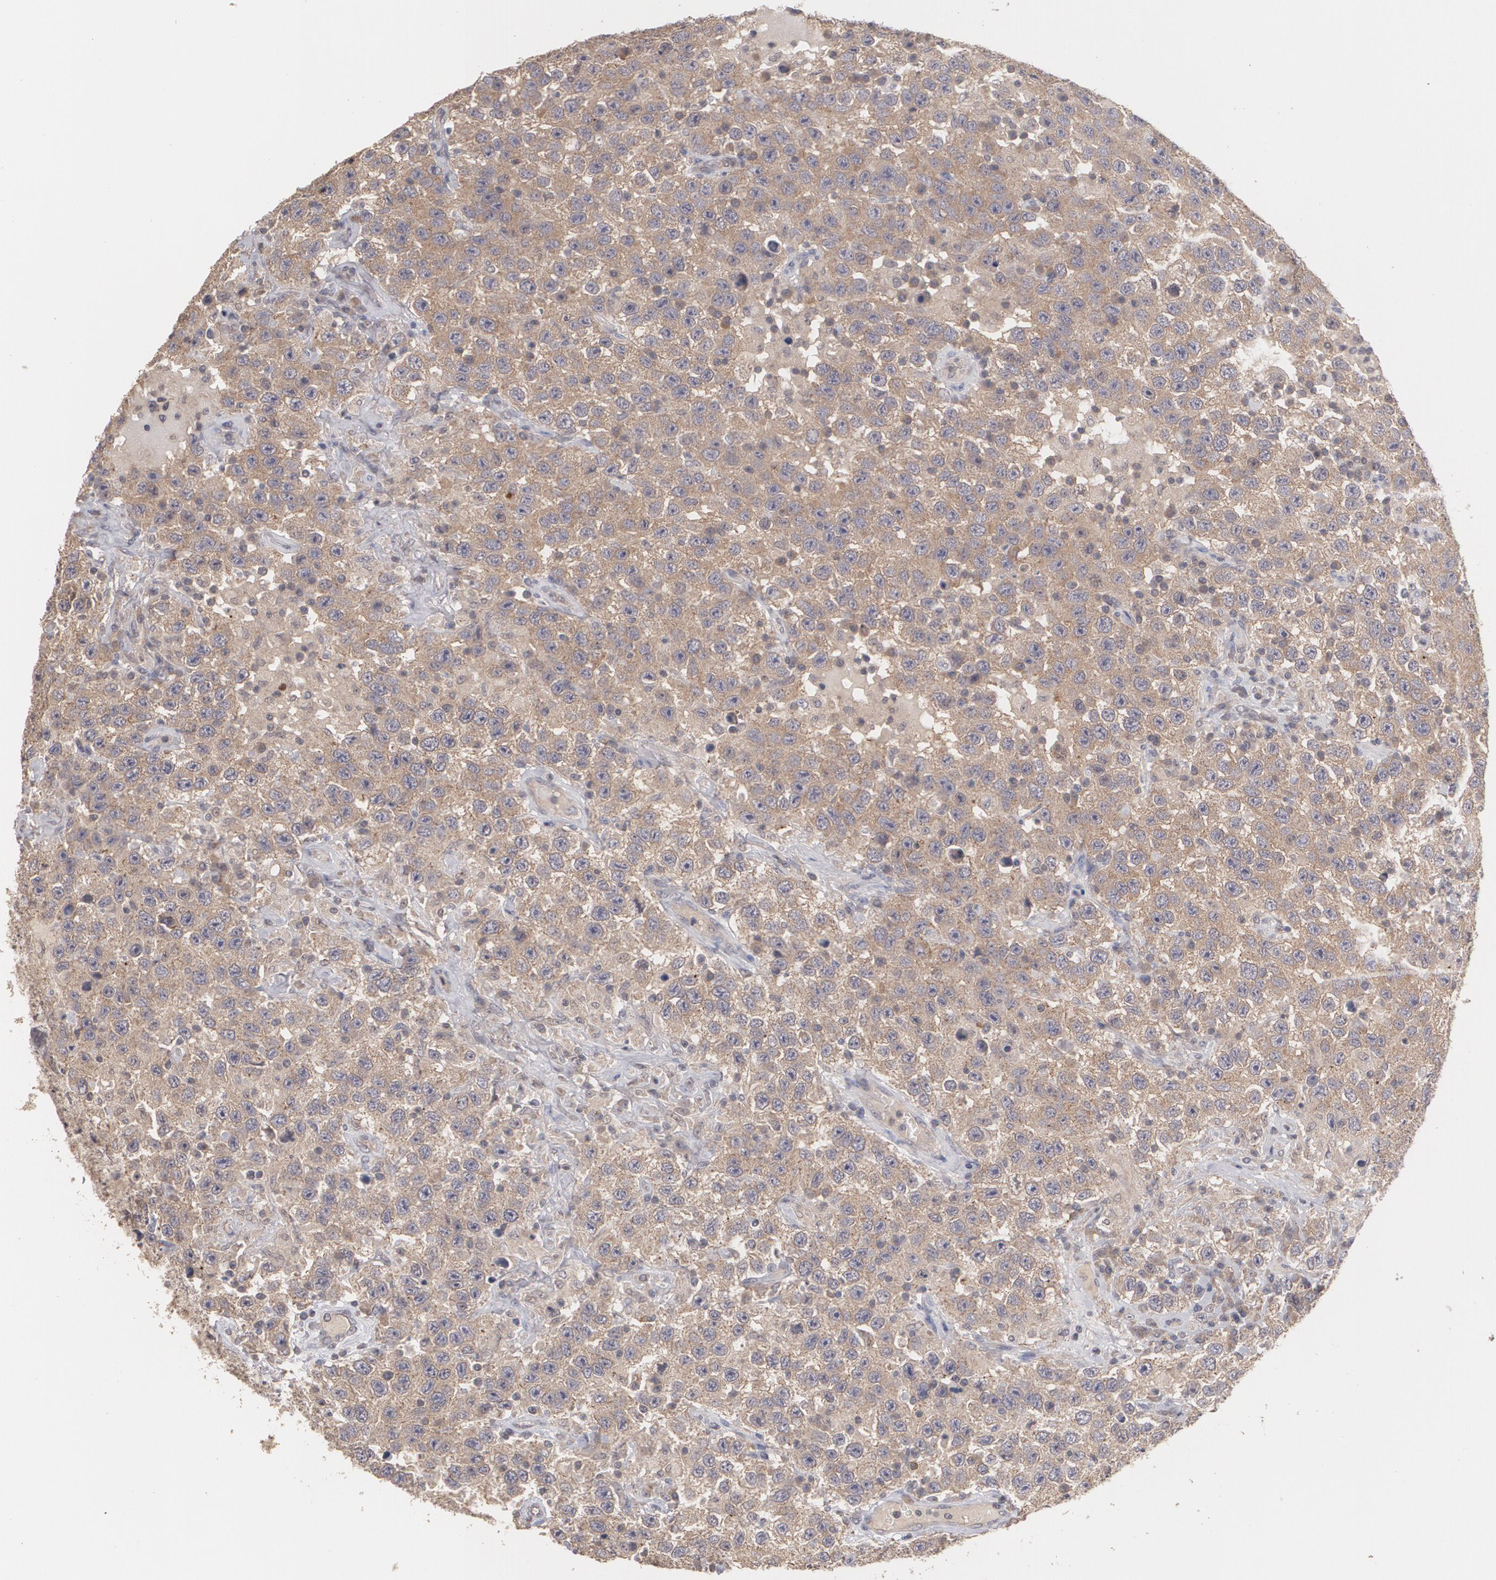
{"staining": {"intensity": "strong", "quantity": ">75%", "location": "cytoplasmic/membranous"}, "tissue": "testis cancer", "cell_type": "Tumor cells", "image_type": "cancer", "snomed": [{"axis": "morphology", "description": "Seminoma, NOS"}, {"axis": "topography", "description": "Testis"}], "caption": "Seminoma (testis) stained with immunohistochemistry (IHC) reveals strong cytoplasmic/membranous expression in about >75% of tumor cells.", "gene": "ARF6", "patient": {"sex": "male", "age": 41}}